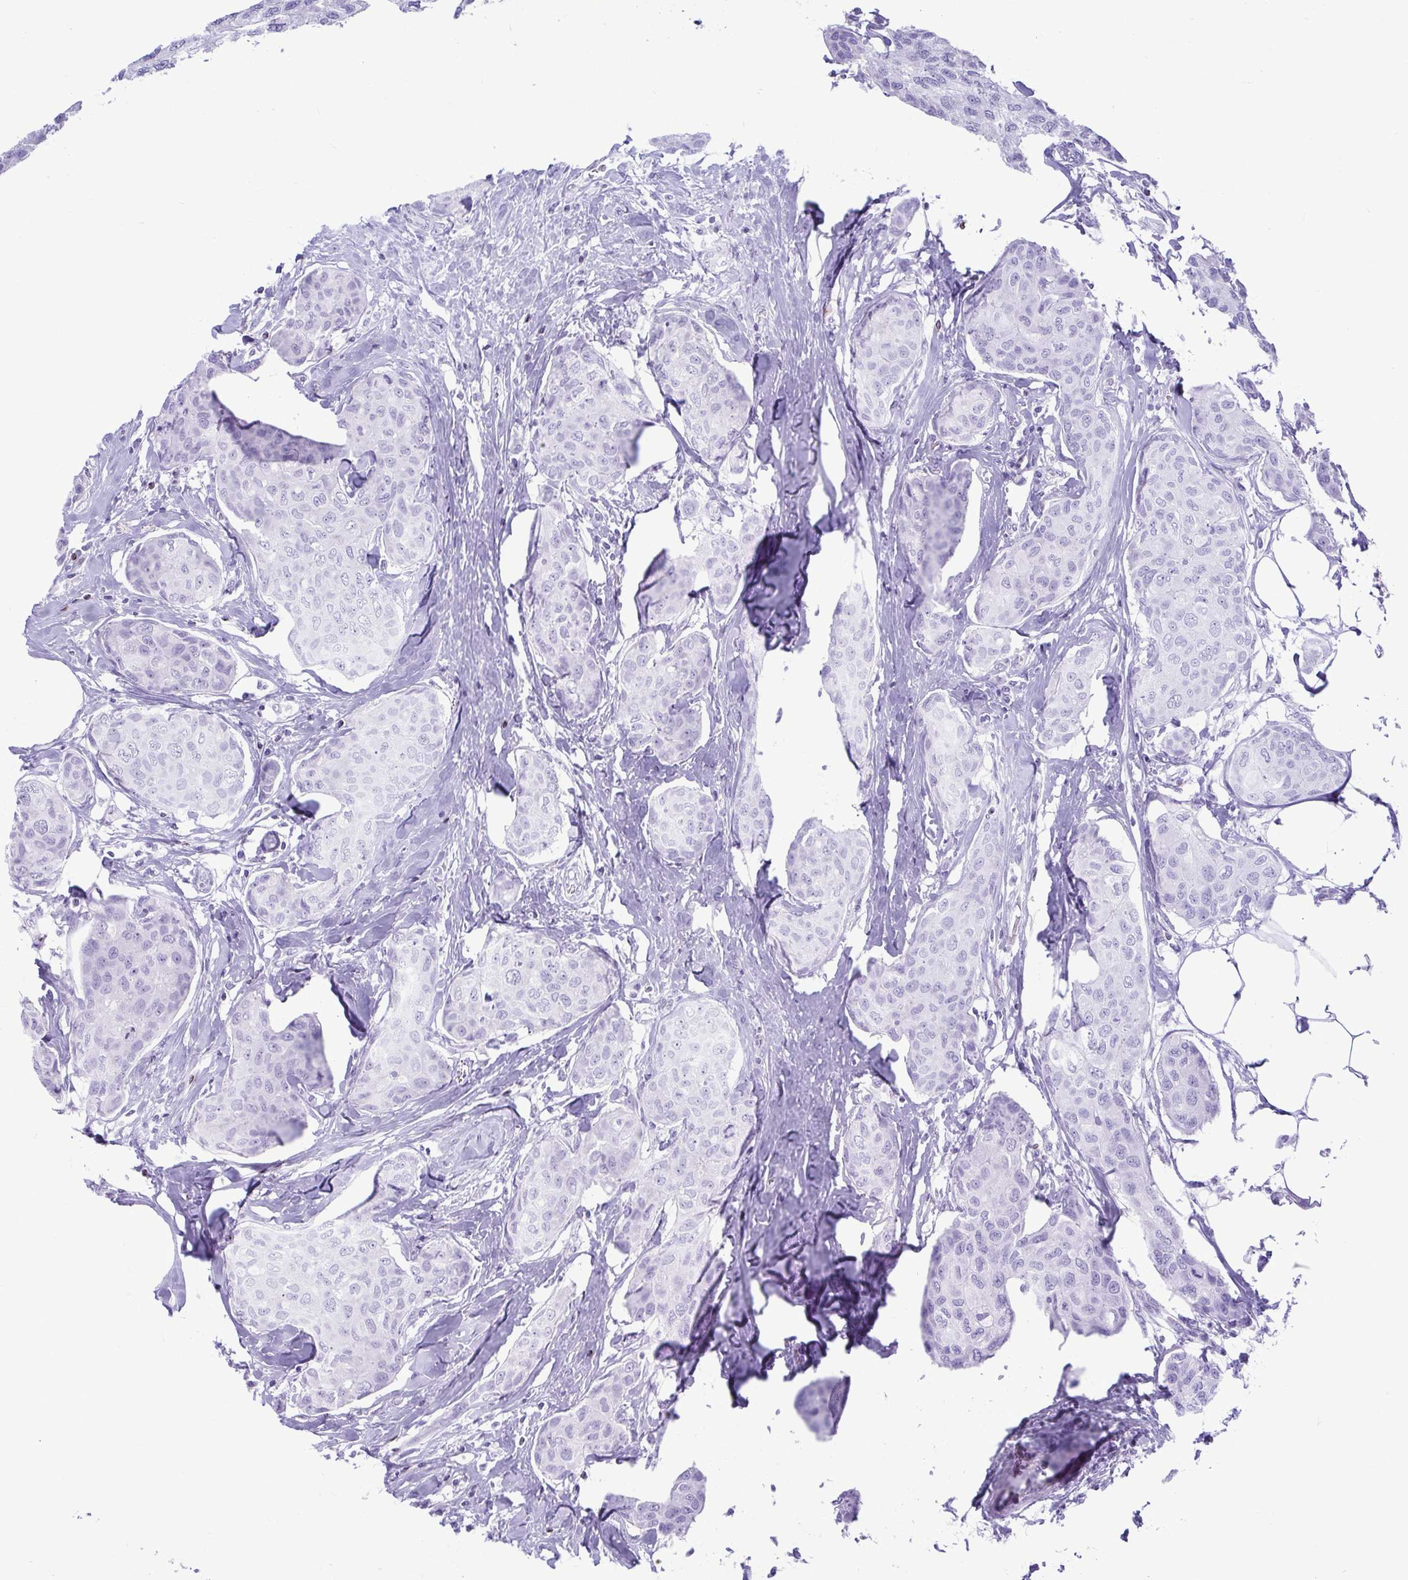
{"staining": {"intensity": "negative", "quantity": "none", "location": "none"}, "tissue": "breast cancer", "cell_type": "Tumor cells", "image_type": "cancer", "snomed": [{"axis": "morphology", "description": "Duct carcinoma"}, {"axis": "topography", "description": "Breast"}], "caption": "IHC of human breast cancer displays no expression in tumor cells.", "gene": "TCEAL3", "patient": {"sex": "female", "age": 80}}